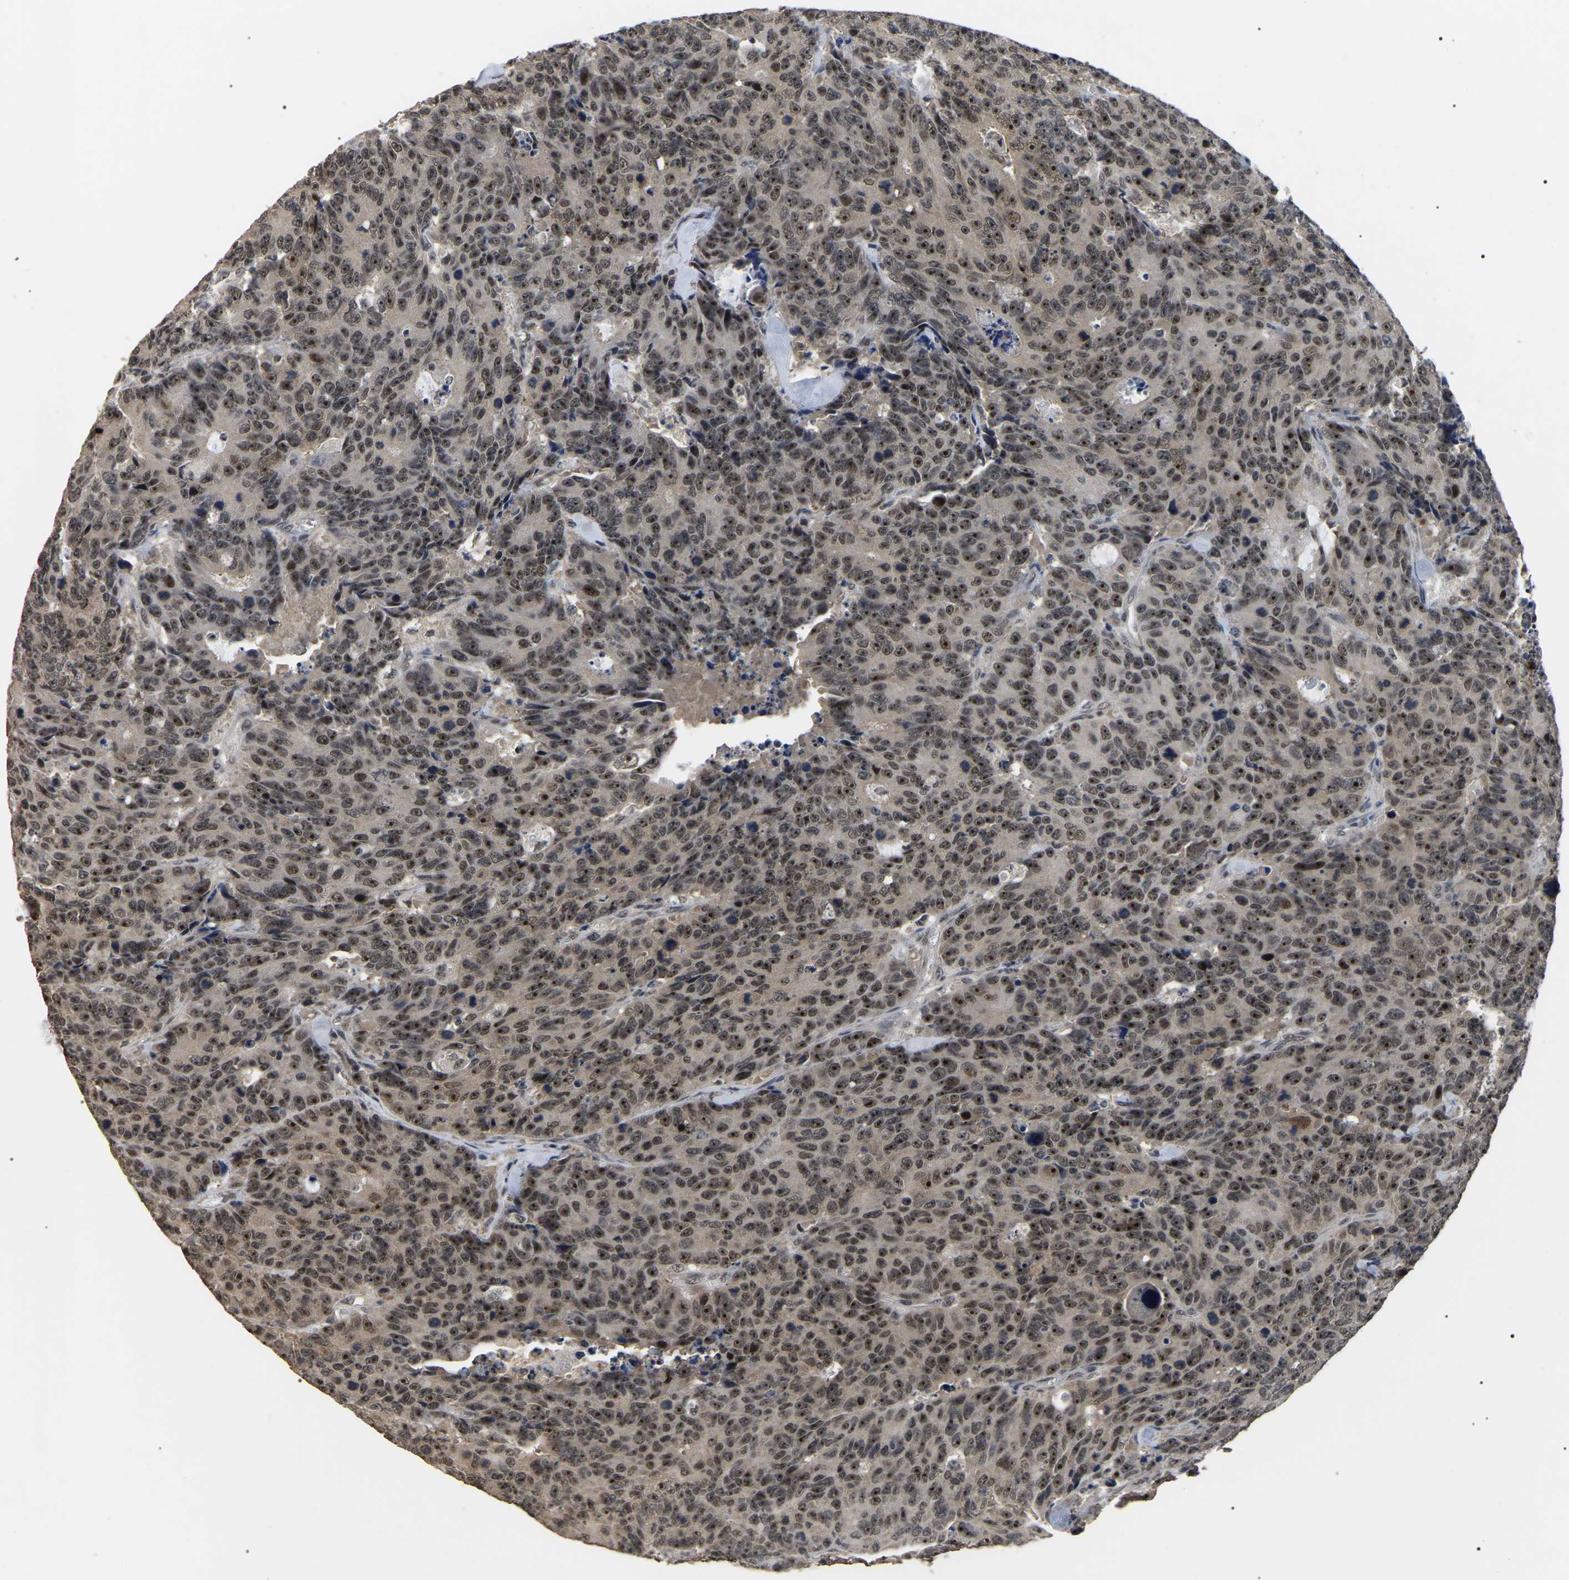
{"staining": {"intensity": "moderate", "quantity": ">75%", "location": "nuclear"}, "tissue": "colorectal cancer", "cell_type": "Tumor cells", "image_type": "cancer", "snomed": [{"axis": "morphology", "description": "Adenocarcinoma, NOS"}, {"axis": "topography", "description": "Colon"}], "caption": "IHC of human colorectal cancer demonstrates medium levels of moderate nuclear expression in approximately >75% of tumor cells.", "gene": "PPM1E", "patient": {"sex": "female", "age": 86}}